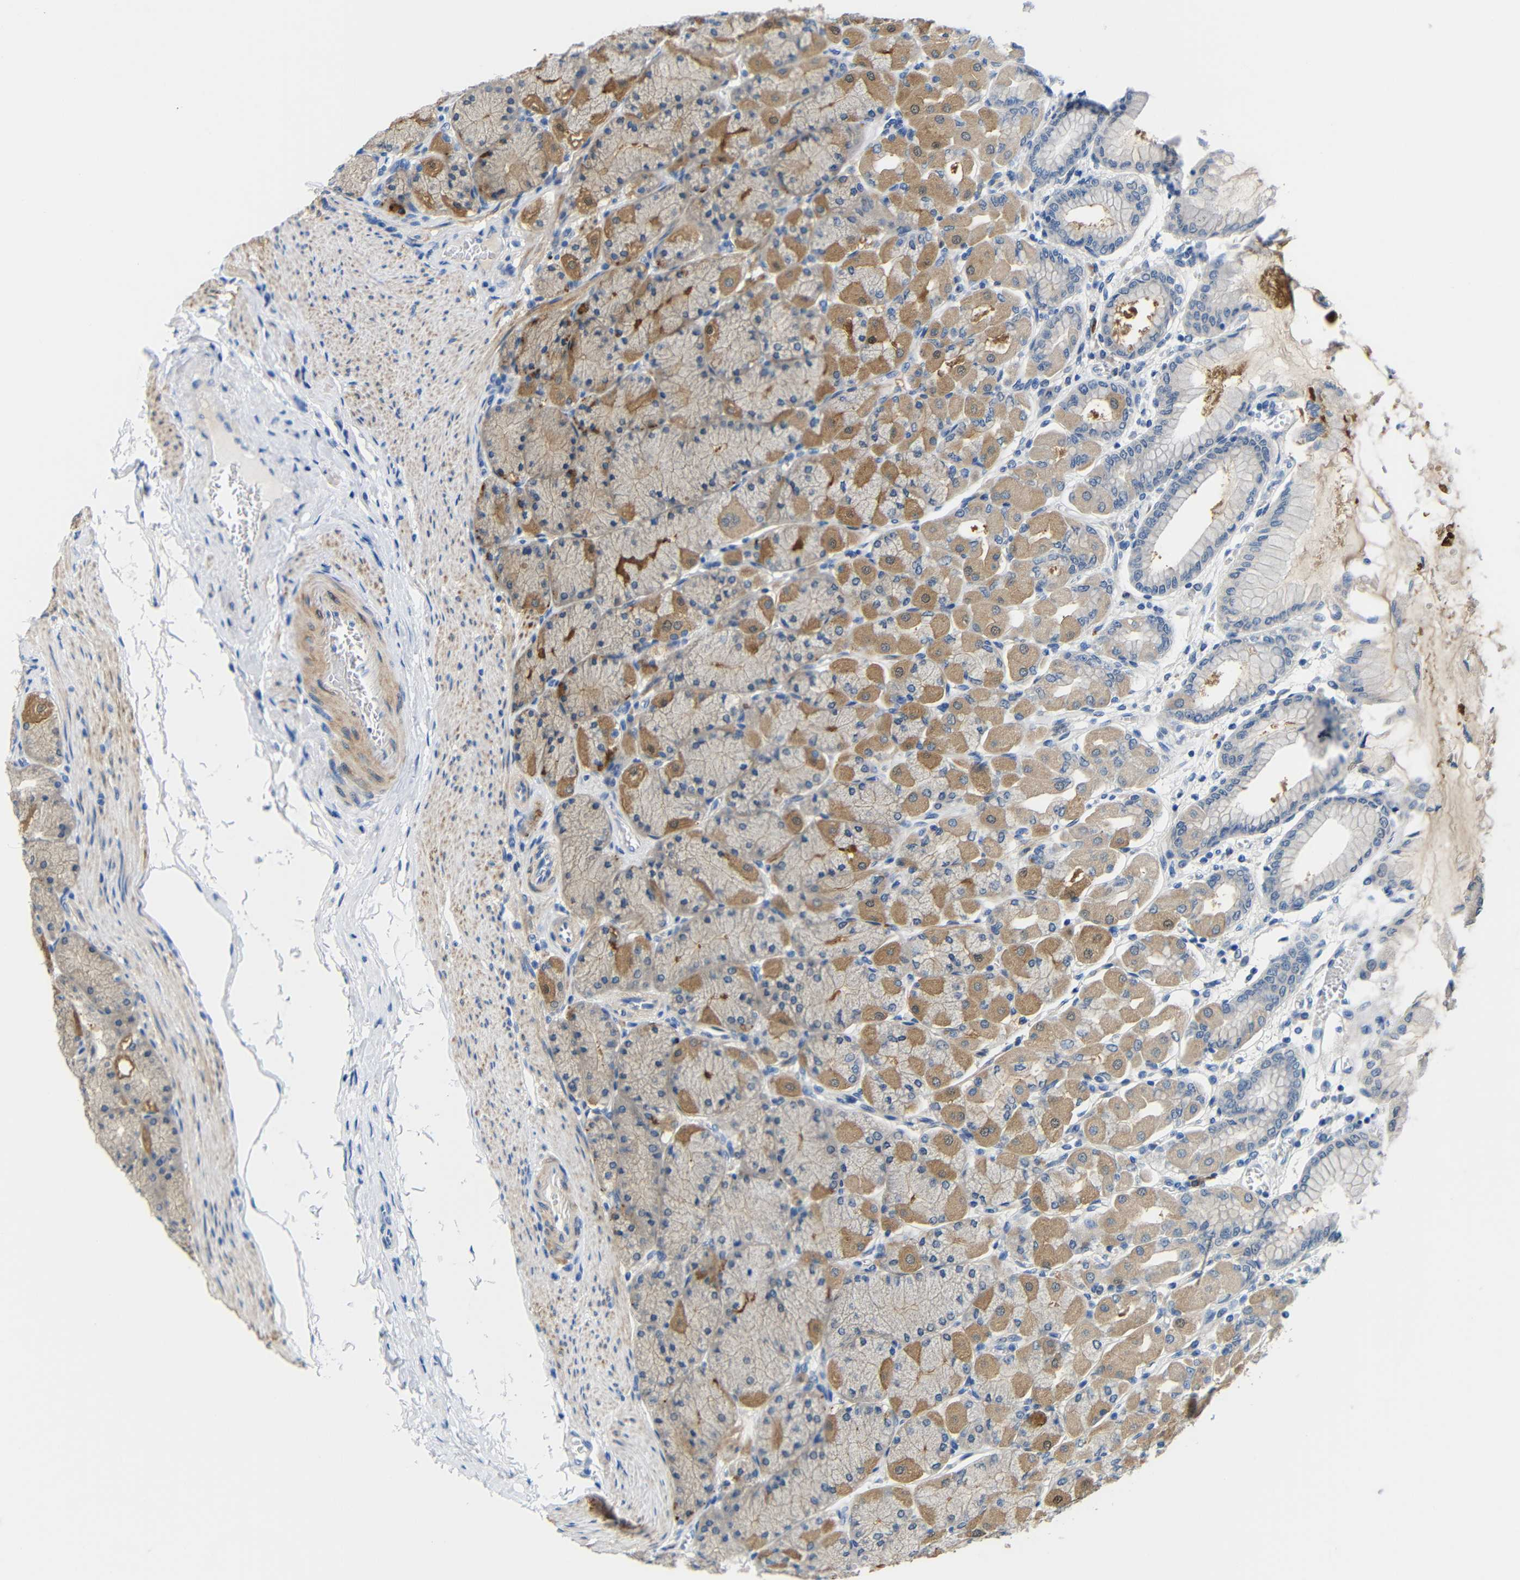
{"staining": {"intensity": "moderate", "quantity": "25%-75%", "location": "cytoplasmic/membranous"}, "tissue": "stomach", "cell_type": "Glandular cells", "image_type": "normal", "snomed": [{"axis": "morphology", "description": "Normal tissue, NOS"}, {"axis": "topography", "description": "Stomach, upper"}], "caption": "Glandular cells demonstrate moderate cytoplasmic/membranous staining in about 25%-75% of cells in normal stomach.", "gene": "NEGR1", "patient": {"sex": "female", "age": 56}}